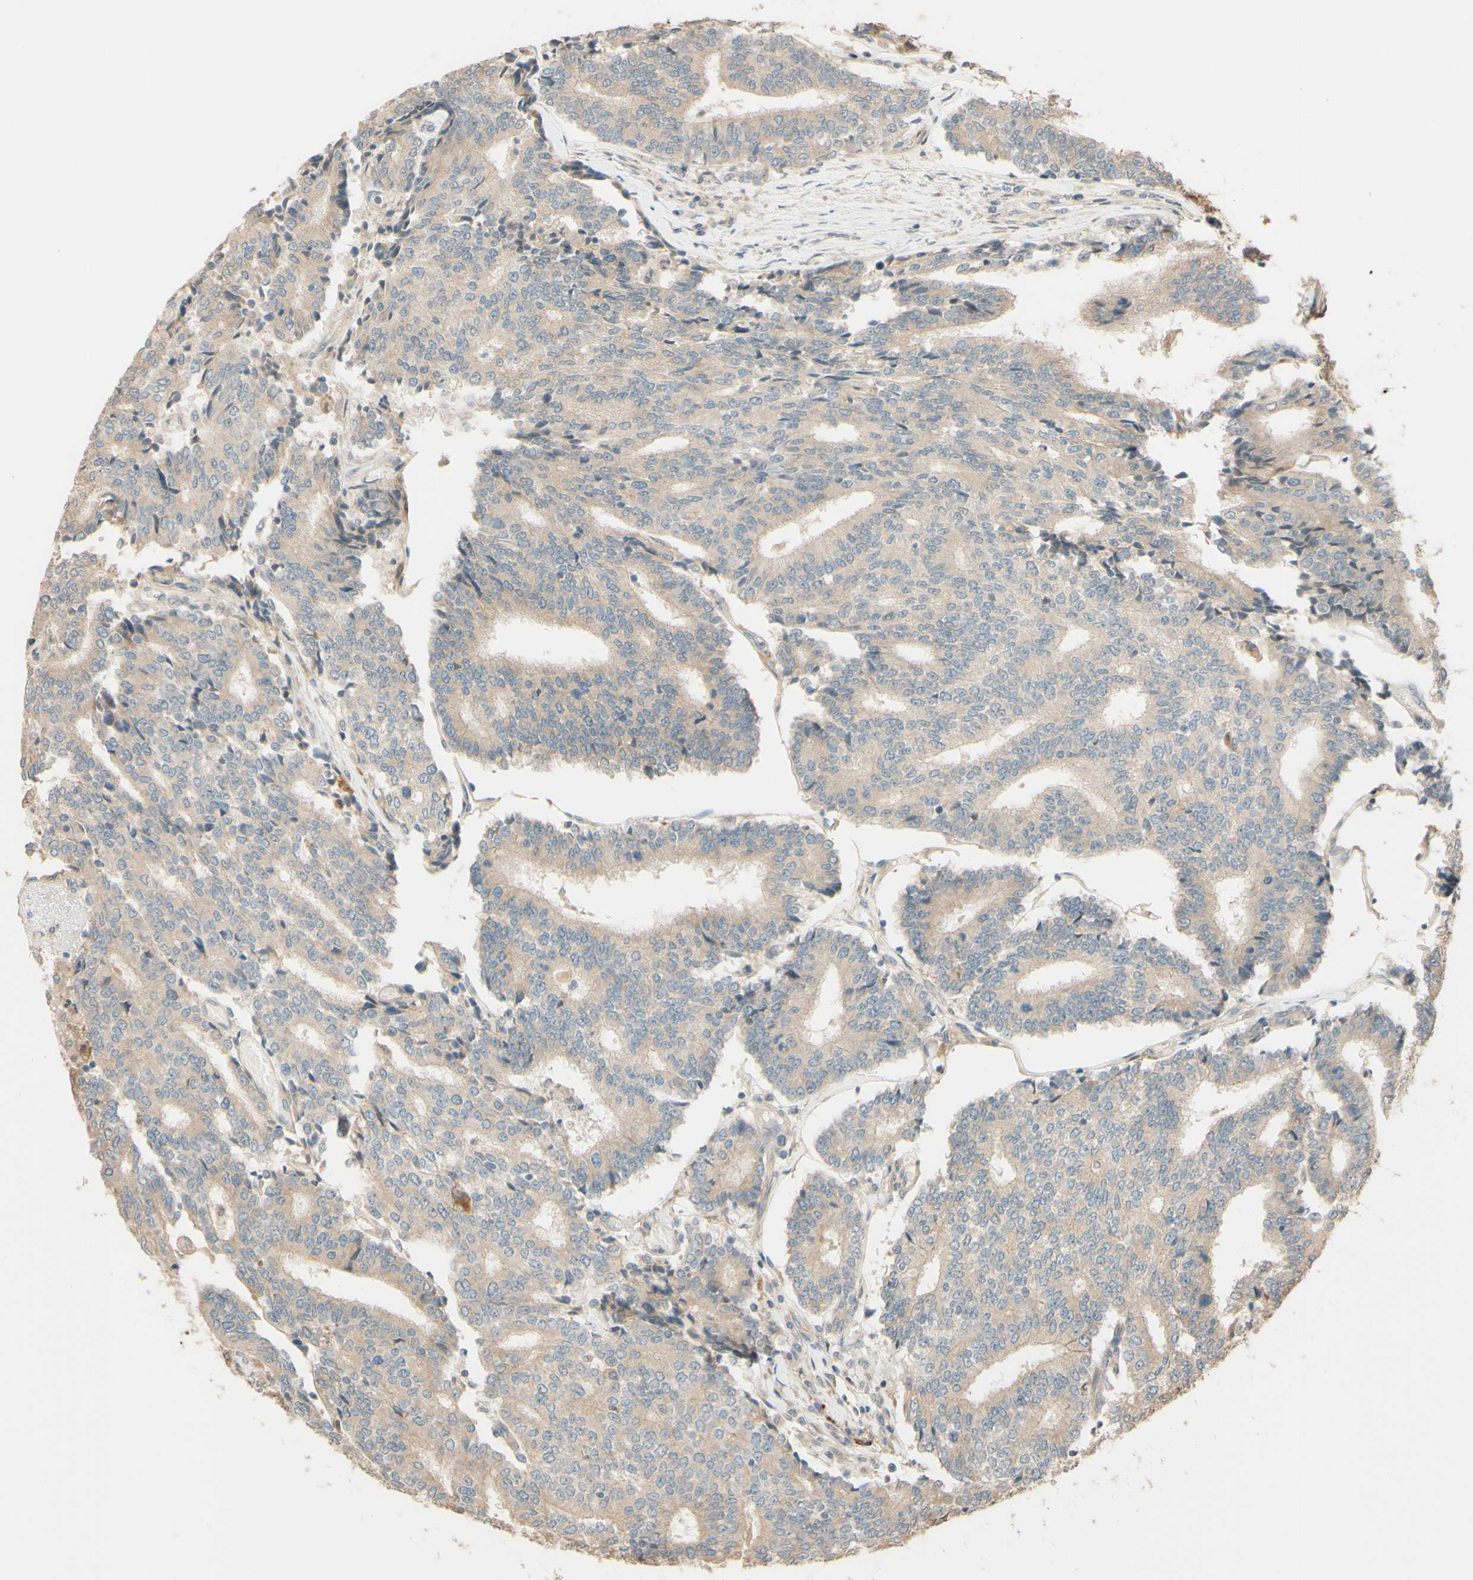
{"staining": {"intensity": "weak", "quantity": ">75%", "location": "cytoplasmic/membranous"}, "tissue": "prostate cancer", "cell_type": "Tumor cells", "image_type": "cancer", "snomed": [{"axis": "morphology", "description": "Normal tissue, NOS"}, {"axis": "morphology", "description": "Adenocarcinoma, High grade"}, {"axis": "topography", "description": "Prostate"}, {"axis": "topography", "description": "Seminal veicle"}], "caption": "DAB (3,3'-diaminobenzidine) immunohistochemical staining of prostate high-grade adenocarcinoma demonstrates weak cytoplasmic/membranous protein positivity in approximately >75% of tumor cells. (Brightfield microscopy of DAB IHC at high magnification).", "gene": "RNF19A", "patient": {"sex": "male", "age": 55}}